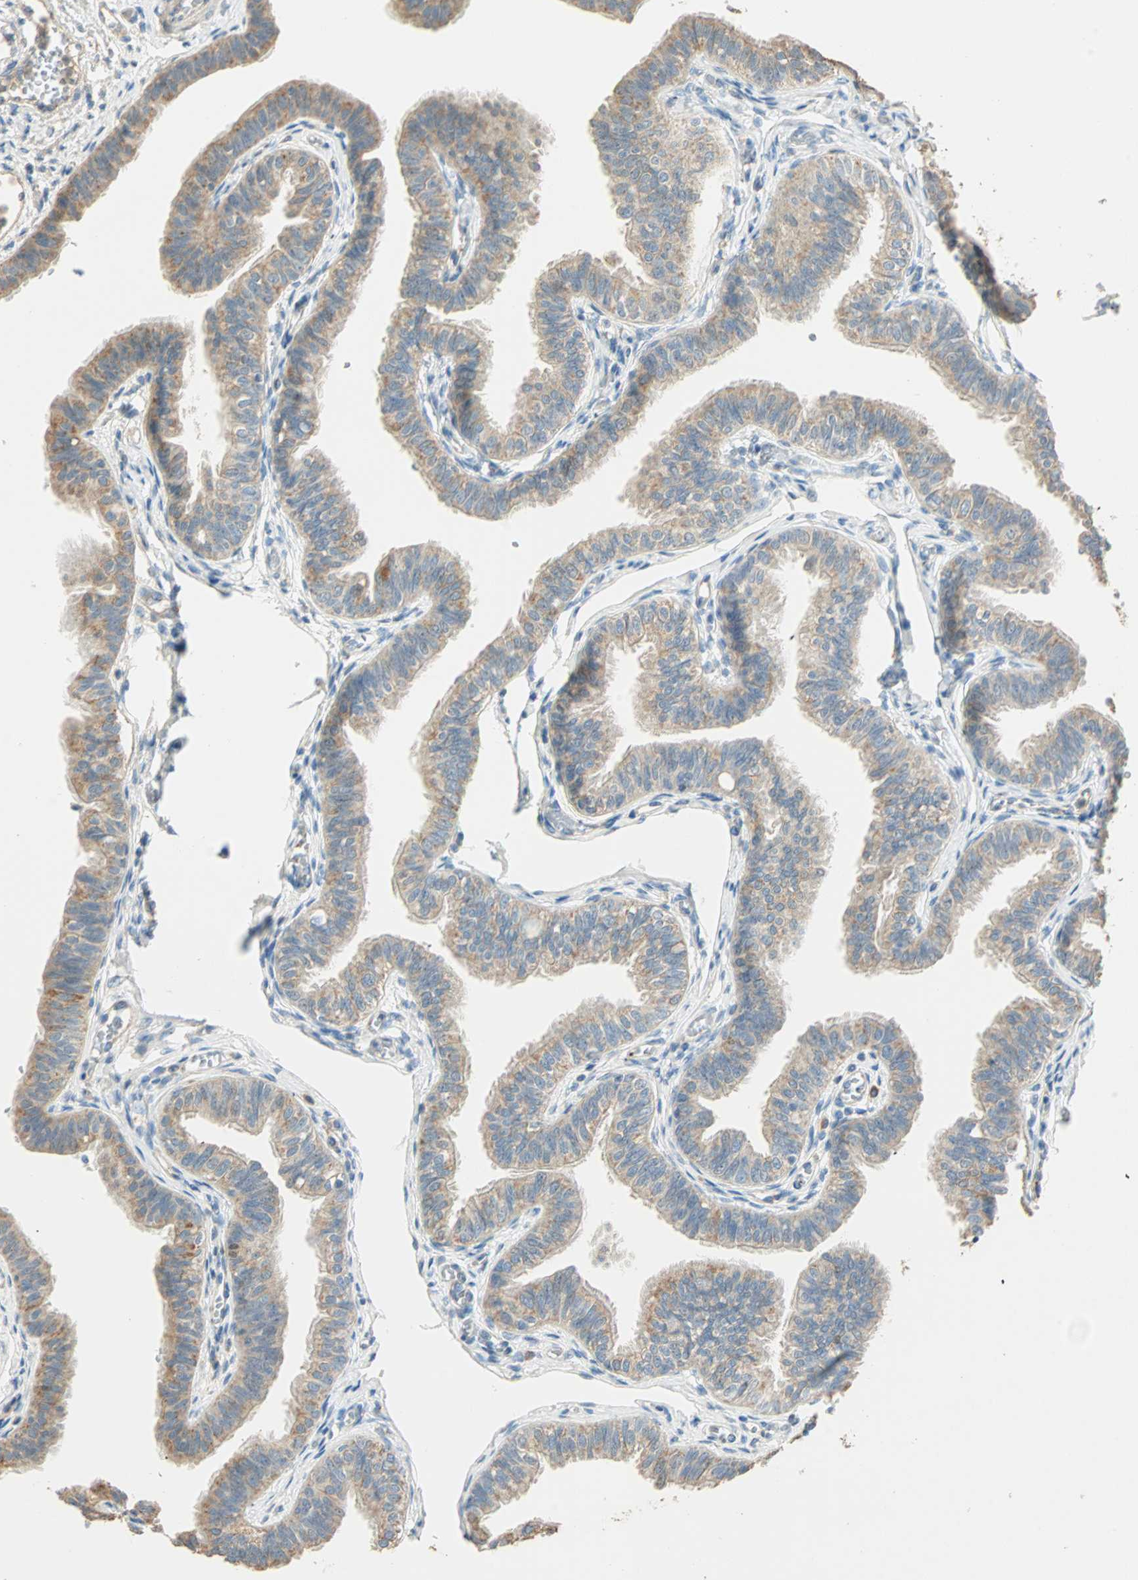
{"staining": {"intensity": "weak", "quantity": ">75%", "location": "cytoplasmic/membranous"}, "tissue": "fallopian tube", "cell_type": "Glandular cells", "image_type": "normal", "snomed": [{"axis": "morphology", "description": "Normal tissue, NOS"}, {"axis": "morphology", "description": "Dermoid, NOS"}, {"axis": "topography", "description": "Fallopian tube"}], "caption": "Glandular cells exhibit weak cytoplasmic/membranous positivity in about >75% of cells in unremarkable fallopian tube.", "gene": "RAD18", "patient": {"sex": "female", "age": 33}}